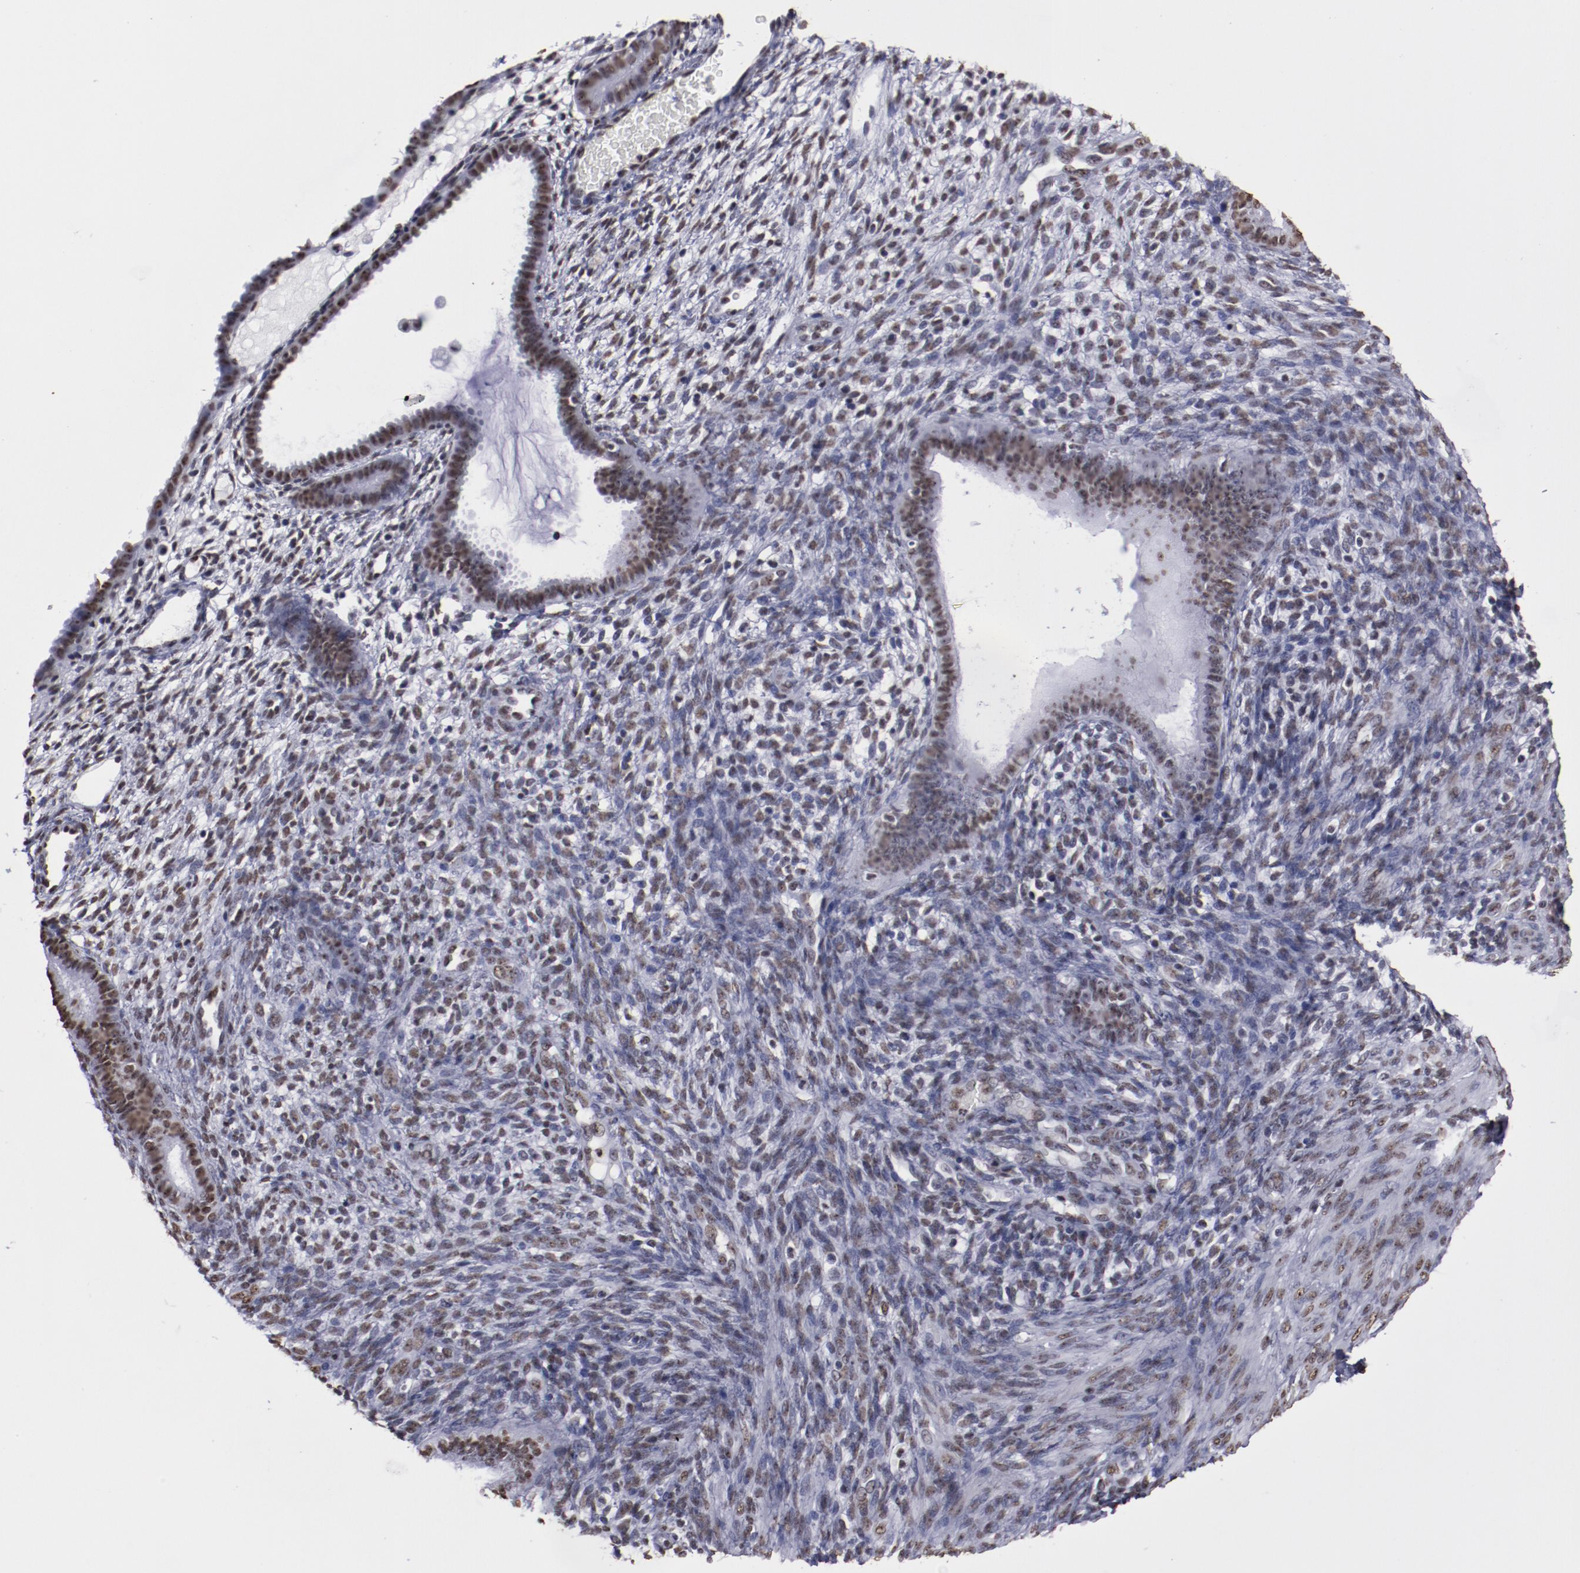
{"staining": {"intensity": "weak", "quantity": "25%-75%", "location": "nuclear"}, "tissue": "endometrium", "cell_type": "Cells in endometrial stroma", "image_type": "normal", "snomed": [{"axis": "morphology", "description": "Normal tissue, NOS"}, {"axis": "topography", "description": "Endometrium"}], "caption": "The image exhibits immunohistochemical staining of benign endometrium. There is weak nuclear expression is identified in approximately 25%-75% of cells in endometrial stroma. (DAB IHC with brightfield microscopy, high magnification).", "gene": "HNRNPA1L3", "patient": {"sex": "female", "age": 72}}